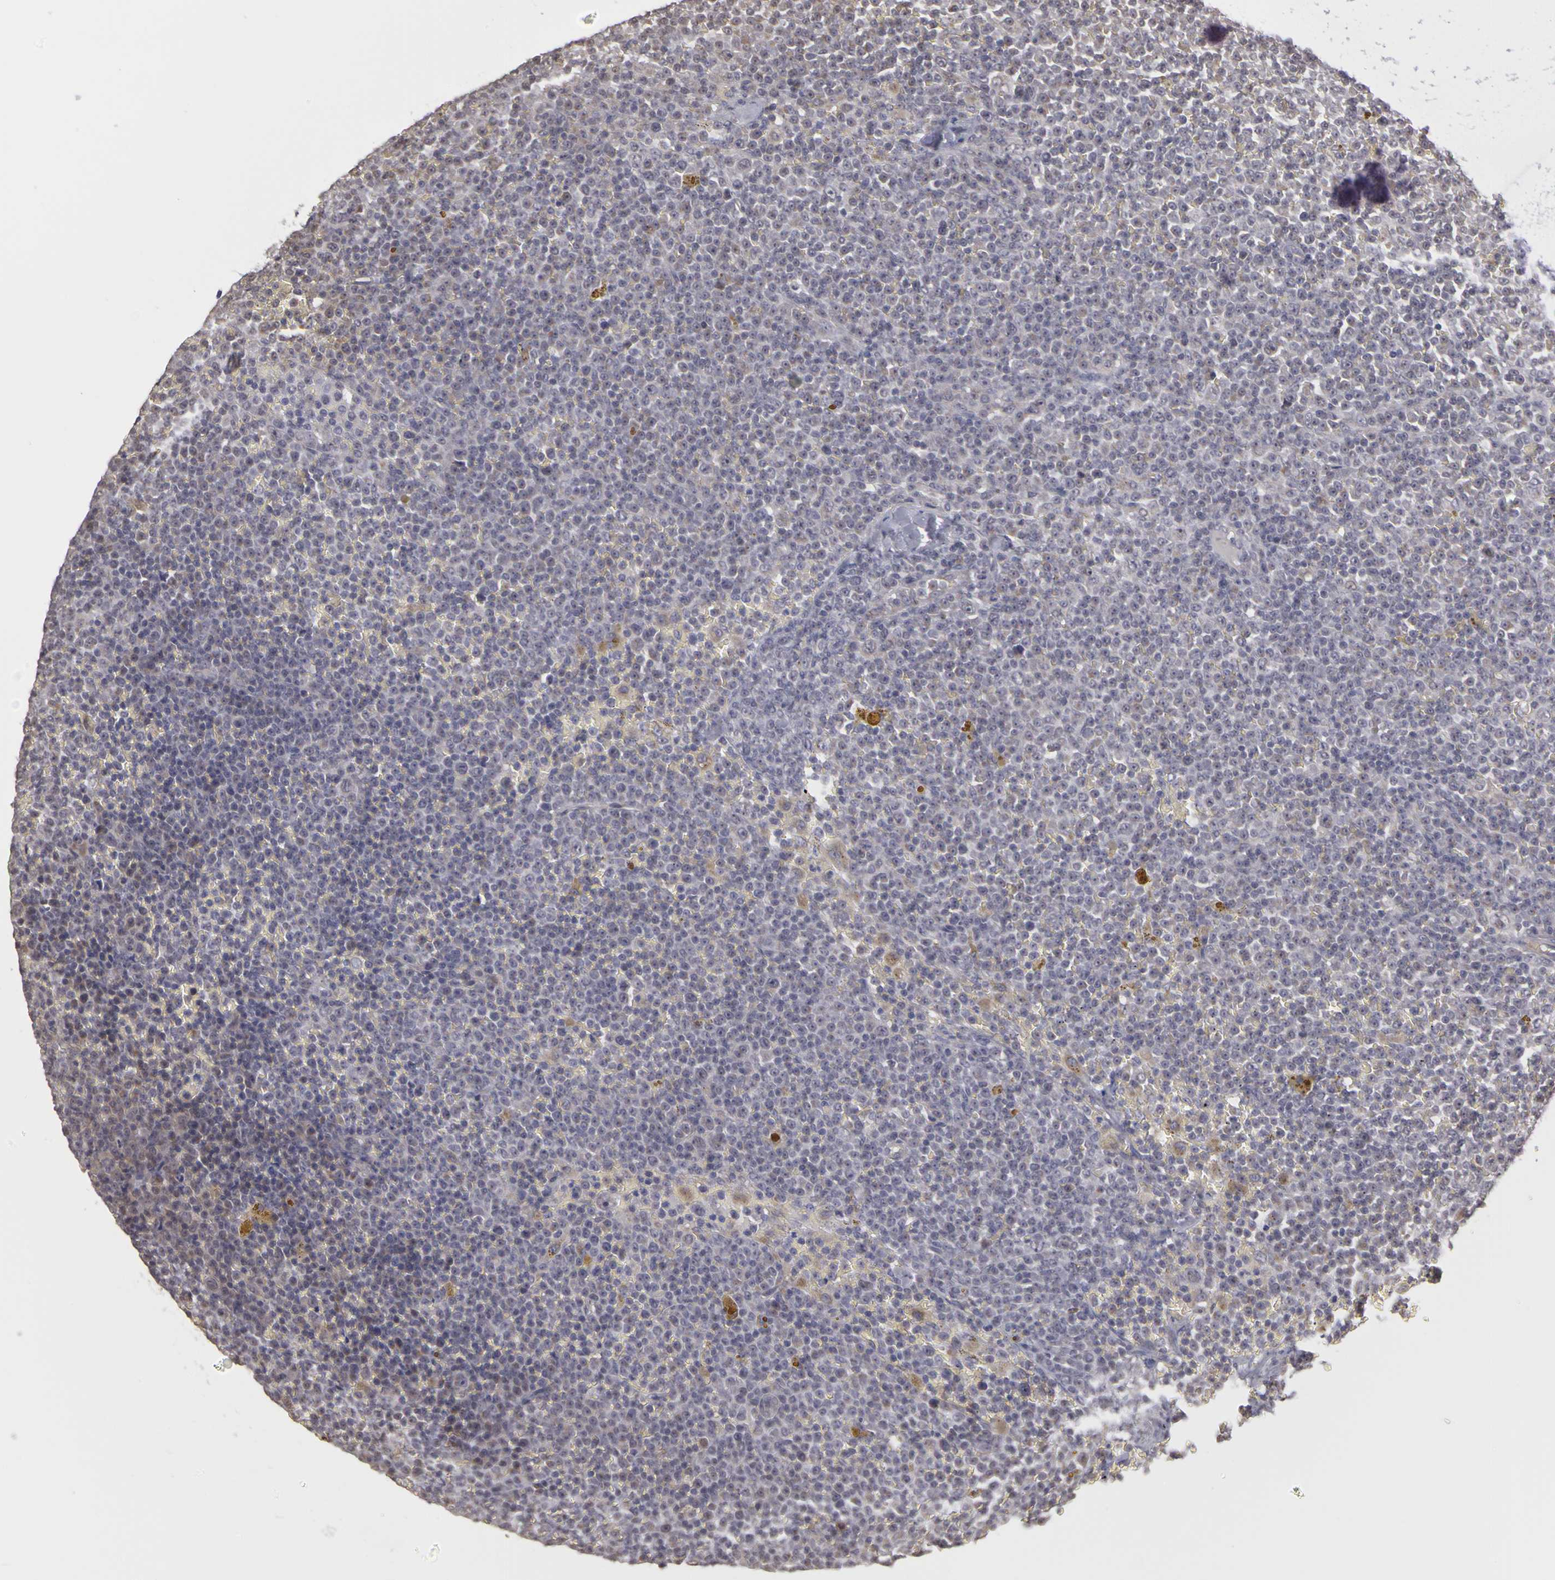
{"staining": {"intensity": "negative", "quantity": "none", "location": "none"}, "tissue": "lymphoma", "cell_type": "Tumor cells", "image_type": "cancer", "snomed": [{"axis": "morphology", "description": "Malignant lymphoma, non-Hodgkin's type, Low grade"}, {"axis": "topography", "description": "Lymph node"}], "caption": "Immunohistochemistry image of neoplastic tissue: lymphoma stained with DAB (3,3'-diaminobenzidine) shows no significant protein expression in tumor cells.", "gene": "FRMD7", "patient": {"sex": "male", "age": 50}}